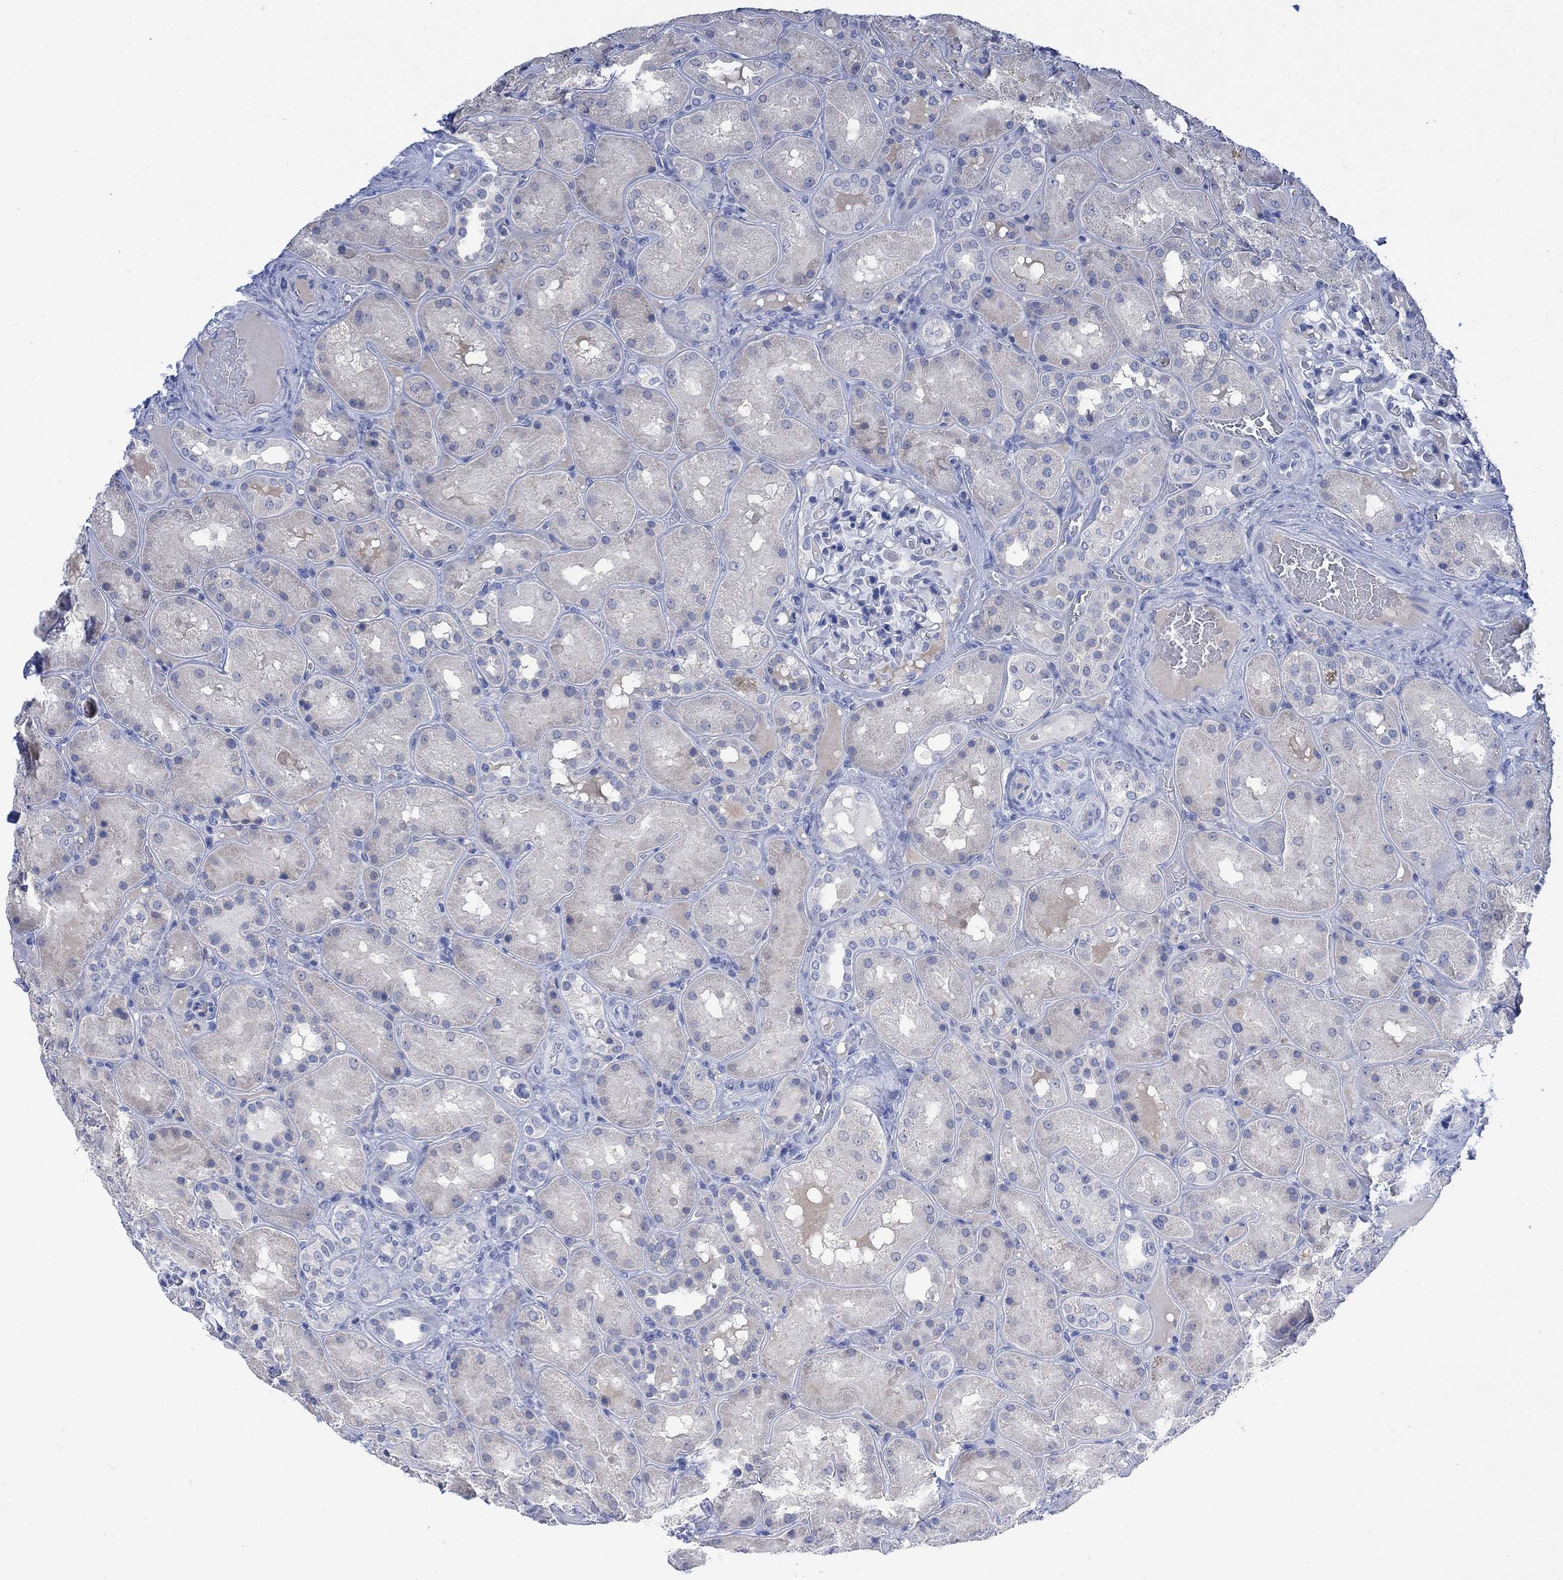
{"staining": {"intensity": "negative", "quantity": "none", "location": "none"}, "tissue": "kidney", "cell_type": "Cells in glomeruli", "image_type": "normal", "snomed": [{"axis": "morphology", "description": "Normal tissue, NOS"}, {"axis": "topography", "description": "Kidney"}], "caption": "High power microscopy image of an immunohistochemistry (IHC) image of normal kidney, revealing no significant expression in cells in glomeruli.", "gene": "FBP2", "patient": {"sex": "male", "age": 73}}